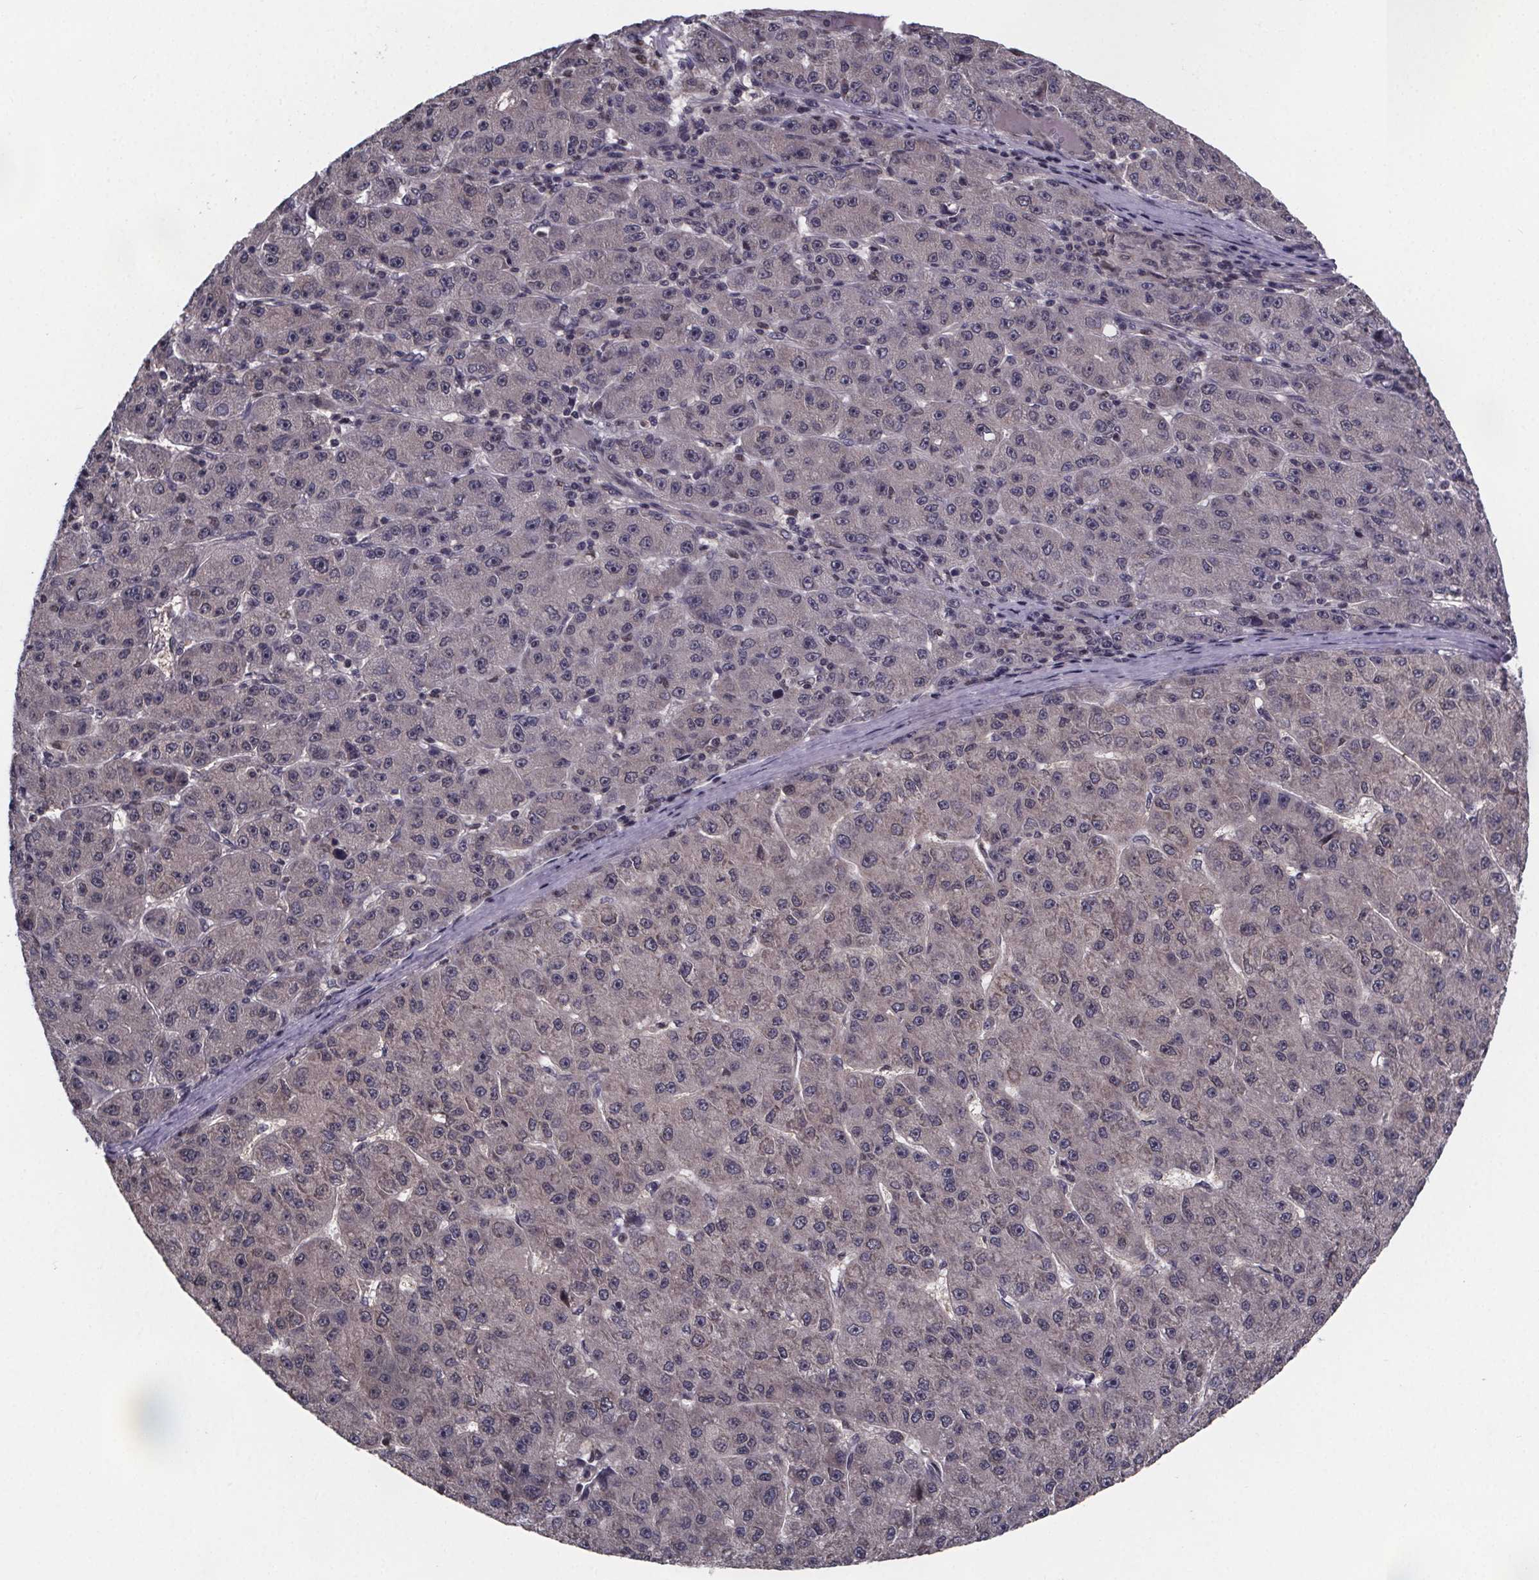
{"staining": {"intensity": "weak", "quantity": "<25%", "location": "cytoplasmic/membranous"}, "tissue": "liver cancer", "cell_type": "Tumor cells", "image_type": "cancer", "snomed": [{"axis": "morphology", "description": "Carcinoma, Hepatocellular, NOS"}, {"axis": "topography", "description": "Liver"}], "caption": "Immunohistochemical staining of human hepatocellular carcinoma (liver) exhibits no significant positivity in tumor cells.", "gene": "FN3KRP", "patient": {"sex": "male", "age": 67}}